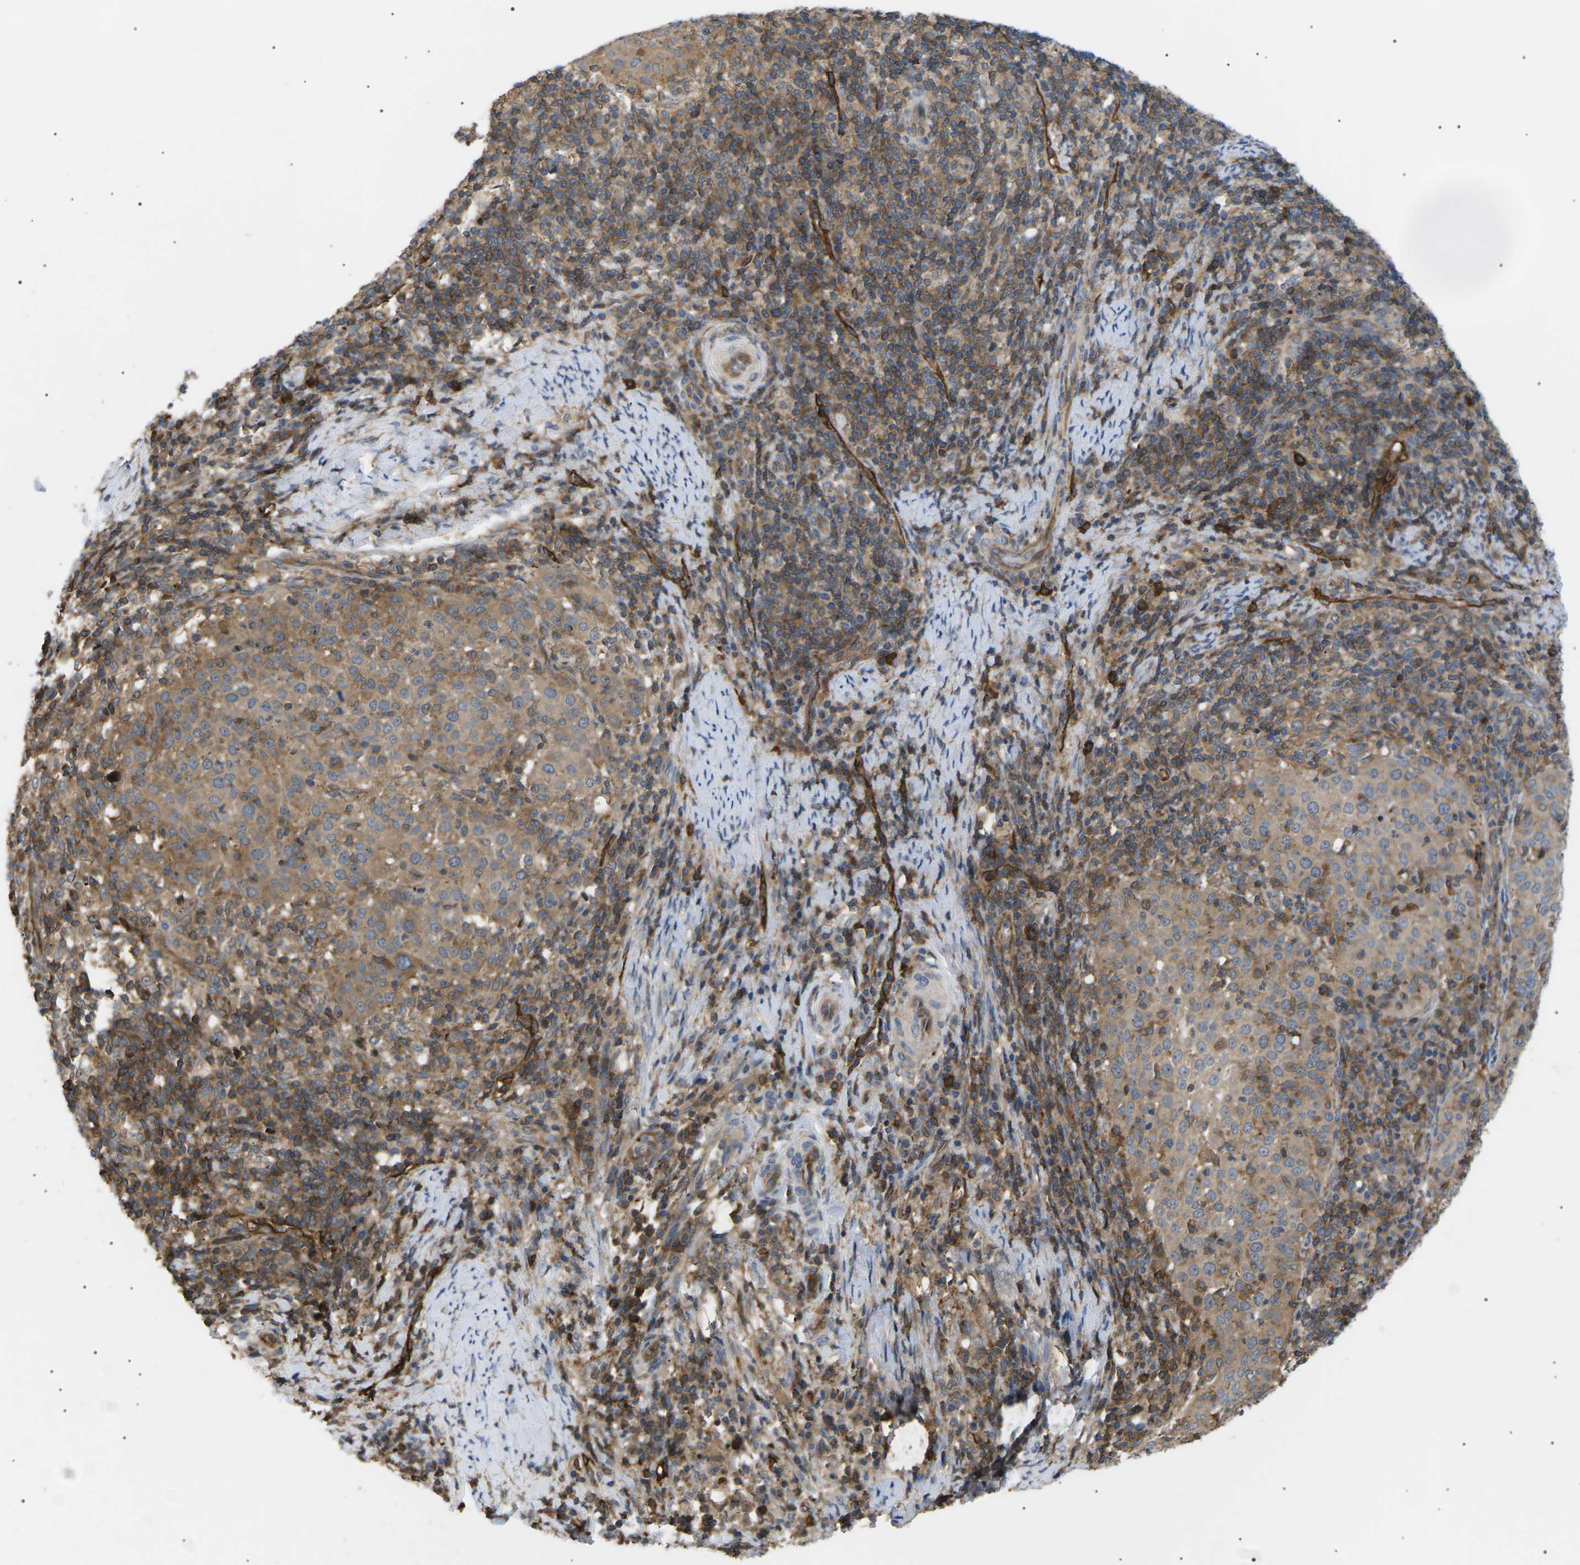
{"staining": {"intensity": "moderate", "quantity": ">75%", "location": "cytoplasmic/membranous"}, "tissue": "cervical cancer", "cell_type": "Tumor cells", "image_type": "cancer", "snomed": [{"axis": "morphology", "description": "Squamous cell carcinoma, NOS"}, {"axis": "topography", "description": "Cervix"}], "caption": "IHC photomicrograph of neoplastic tissue: squamous cell carcinoma (cervical) stained using immunohistochemistry (IHC) shows medium levels of moderate protein expression localized specifically in the cytoplasmic/membranous of tumor cells, appearing as a cytoplasmic/membranous brown color.", "gene": "TMTC4", "patient": {"sex": "female", "age": 51}}